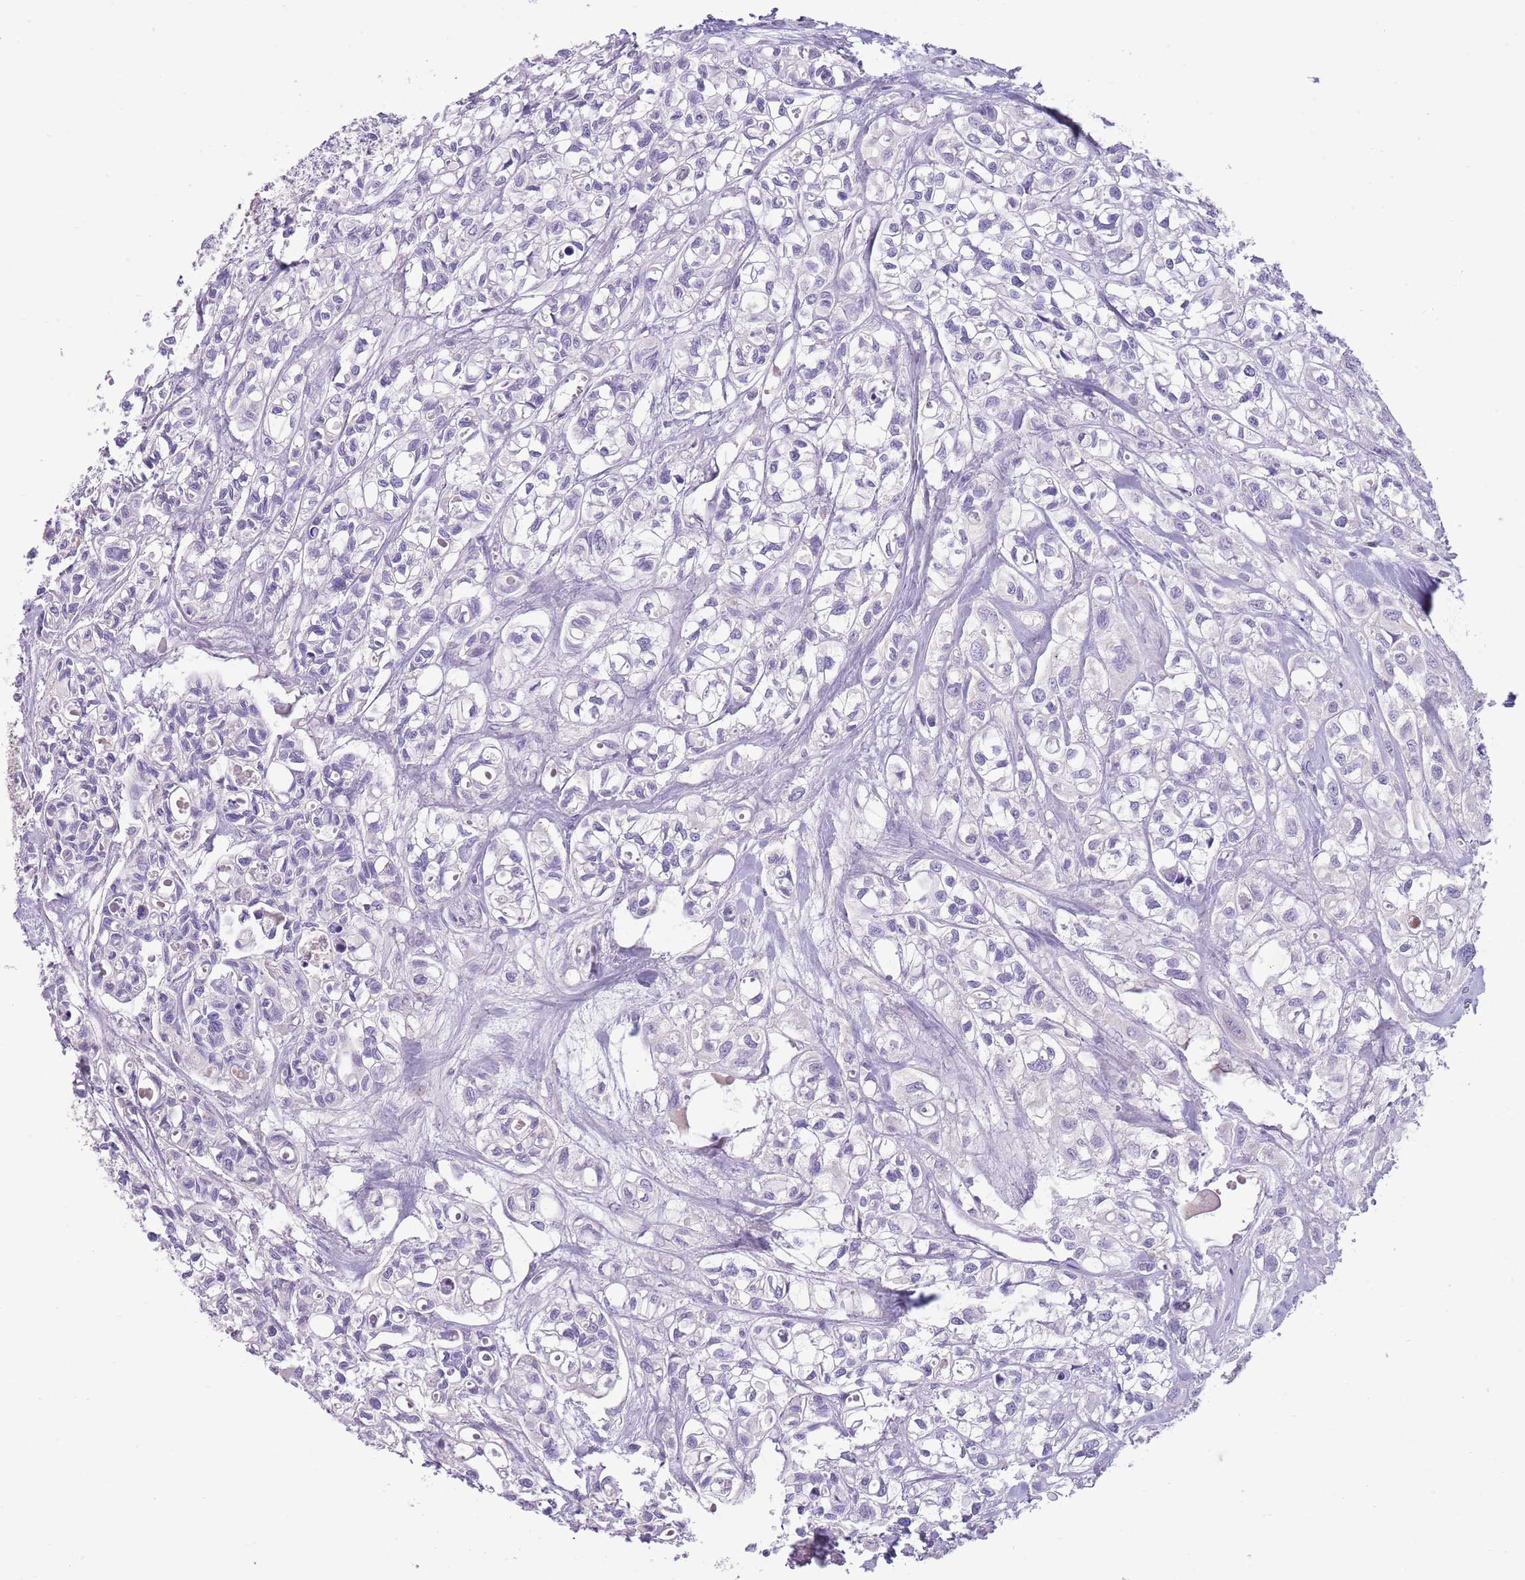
{"staining": {"intensity": "negative", "quantity": "none", "location": "none"}, "tissue": "urothelial cancer", "cell_type": "Tumor cells", "image_type": "cancer", "snomed": [{"axis": "morphology", "description": "Urothelial carcinoma, High grade"}, {"axis": "topography", "description": "Urinary bladder"}], "caption": "The immunohistochemistry (IHC) micrograph has no significant positivity in tumor cells of urothelial carcinoma (high-grade) tissue.", "gene": "TOX2", "patient": {"sex": "male", "age": 67}}